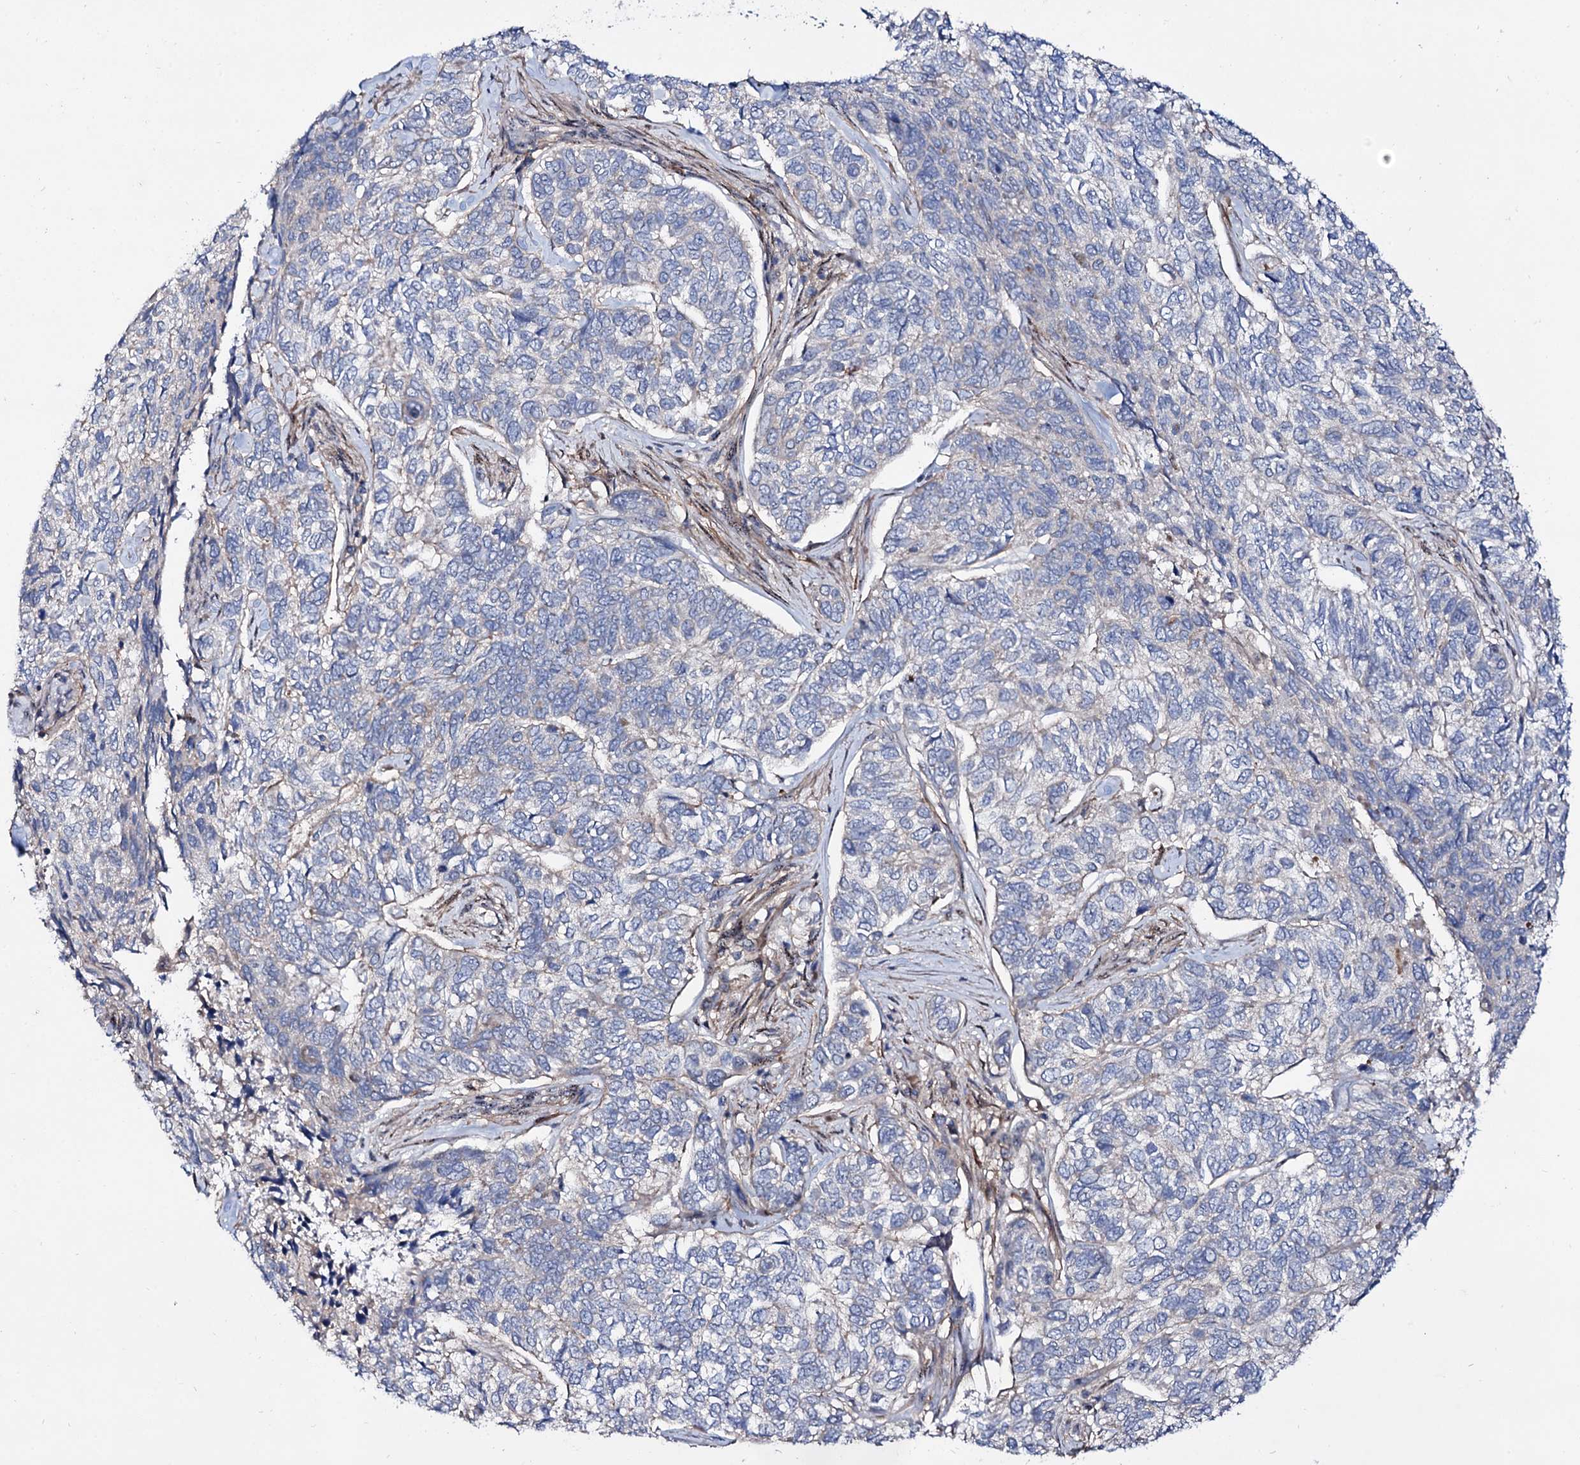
{"staining": {"intensity": "negative", "quantity": "none", "location": "none"}, "tissue": "skin cancer", "cell_type": "Tumor cells", "image_type": "cancer", "snomed": [{"axis": "morphology", "description": "Basal cell carcinoma"}, {"axis": "topography", "description": "Skin"}], "caption": "This image is of basal cell carcinoma (skin) stained with IHC to label a protein in brown with the nuclei are counter-stained blue. There is no expression in tumor cells.", "gene": "SEC24A", "patient": {"sex": "female", "age": 65}}